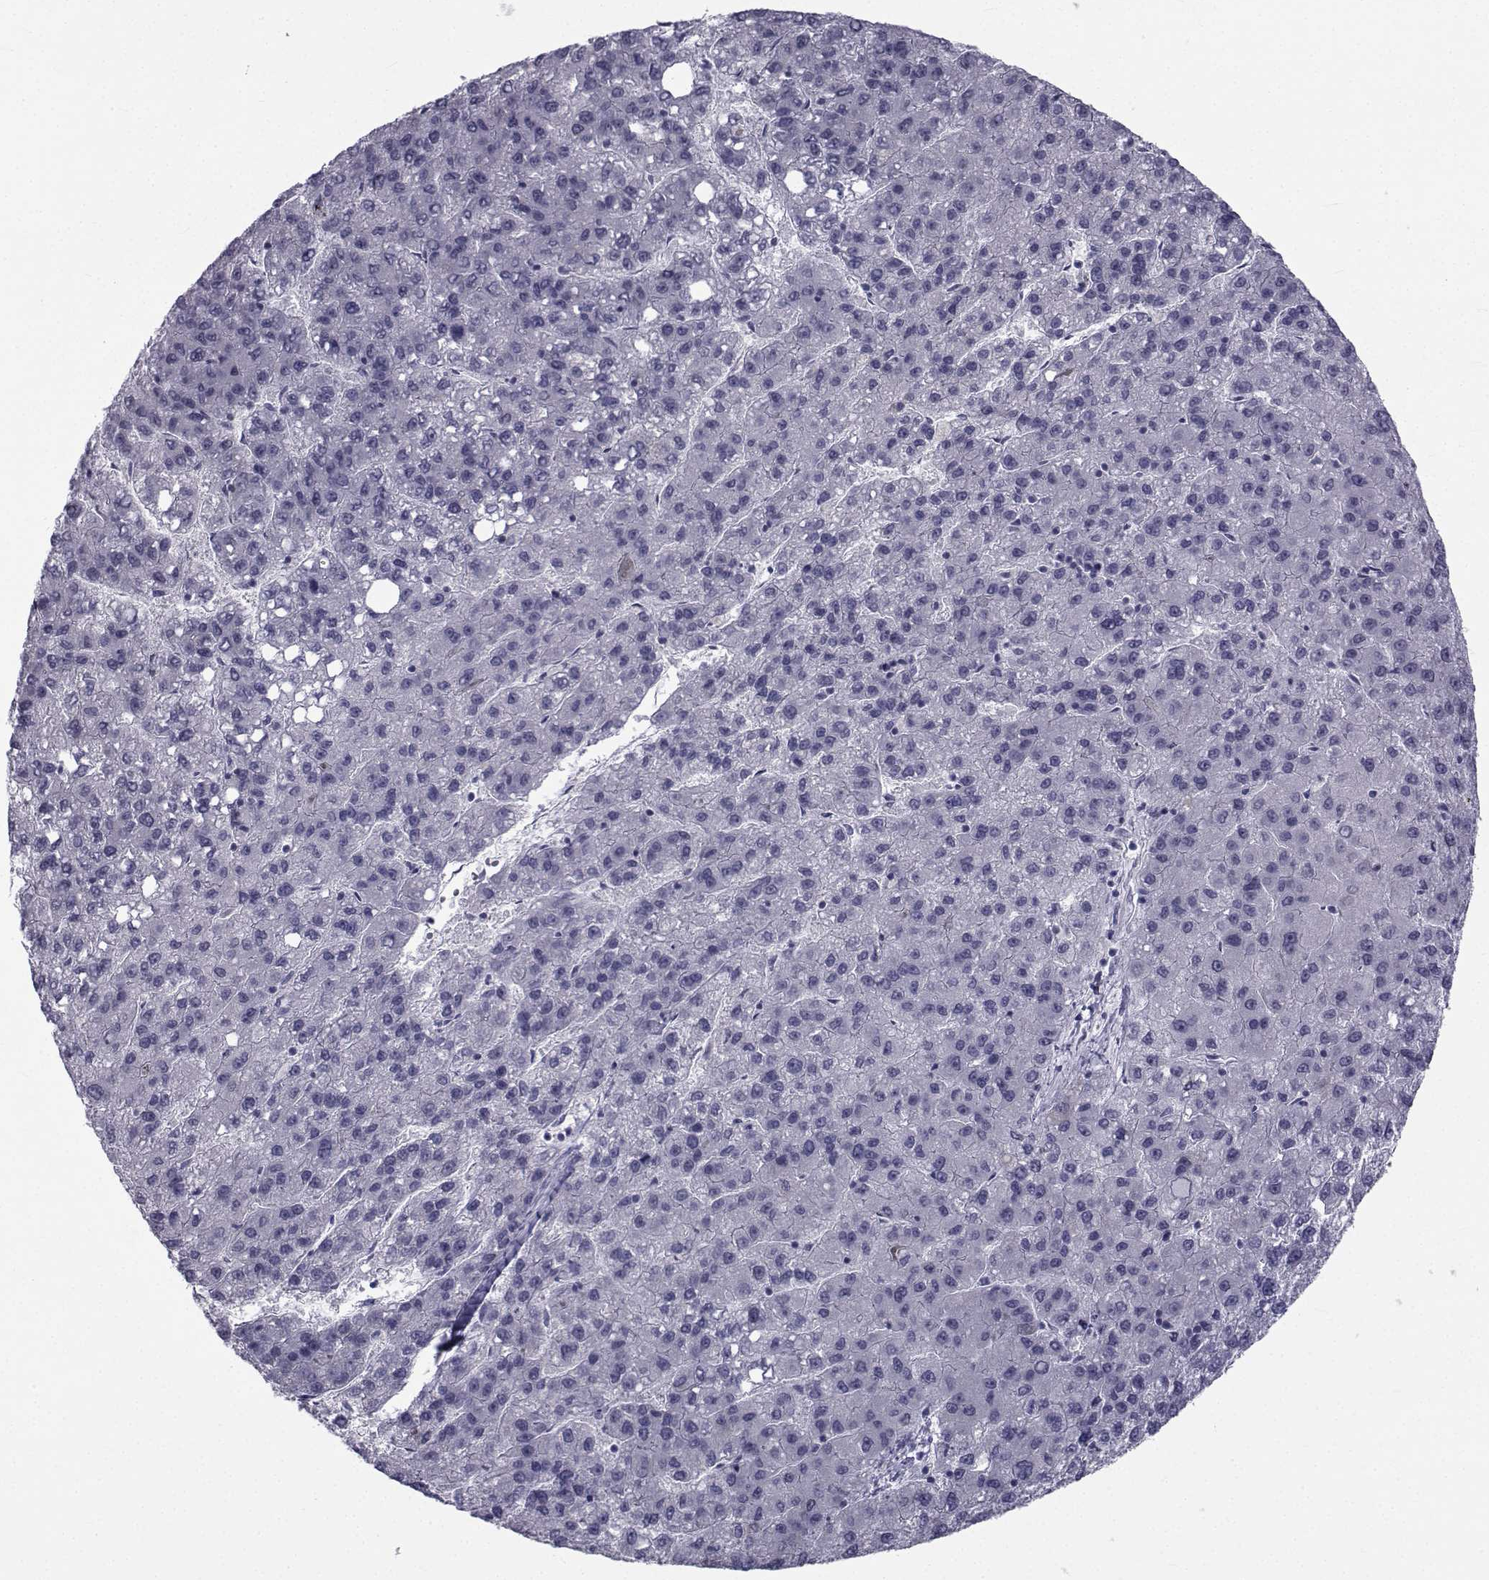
{"staining": {"intensity": "negative", "quantity": "none", "location": "none"}, "tissue": "liver cancer", "cell_type": "Tumor cells", "image_type": "cancer", "snomed": [{"axis": "morphology", "description": "Carcinoma, Hepatocellular, NOS"}, {"axis": "topography", "description": "Liver"}], "caption": "This is an IHC photomicrograph of liver cancer. There is no positivity in tumor cells.", "gene": "FDXR", "patient": {"sex": "female", "age": 82}}